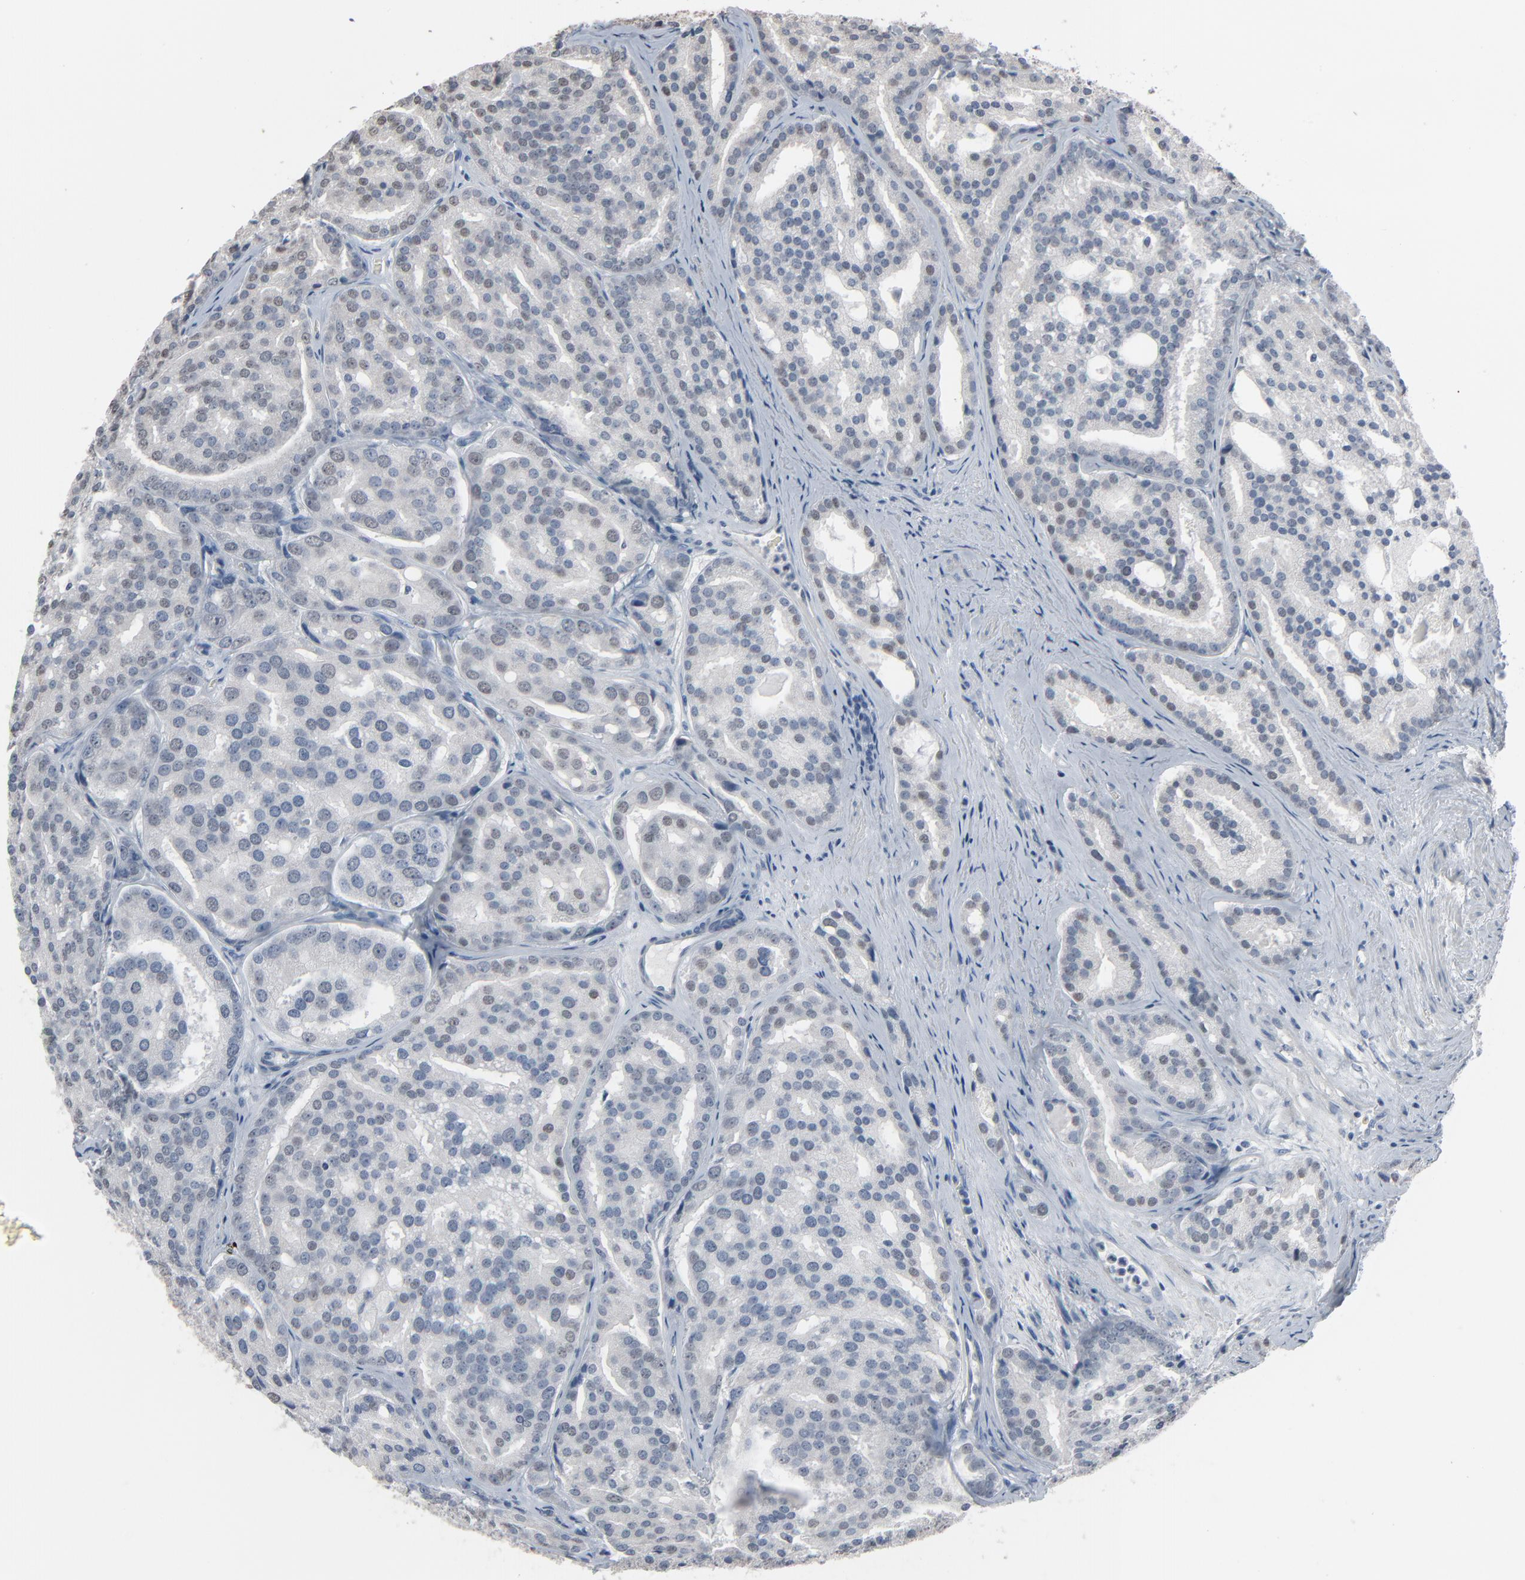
{"staining": {"intensity": "weak", "quantity": "<25%", "location": "nuclear"}, "tissue": "prostate cancer", "cell_type": "Tumor cells", "image_type": "cancer", "snomed": [{"axis": "morphology", "description": "Adenocarcinoma, High grade"}, {"axis": "topography", "description": "Prostate"}], "caption": "Image shows no significant protein staining in tumor cells of prostate cancer.", "gene": "SAGE1", "patient": {"sex": "male", "age": 64}}